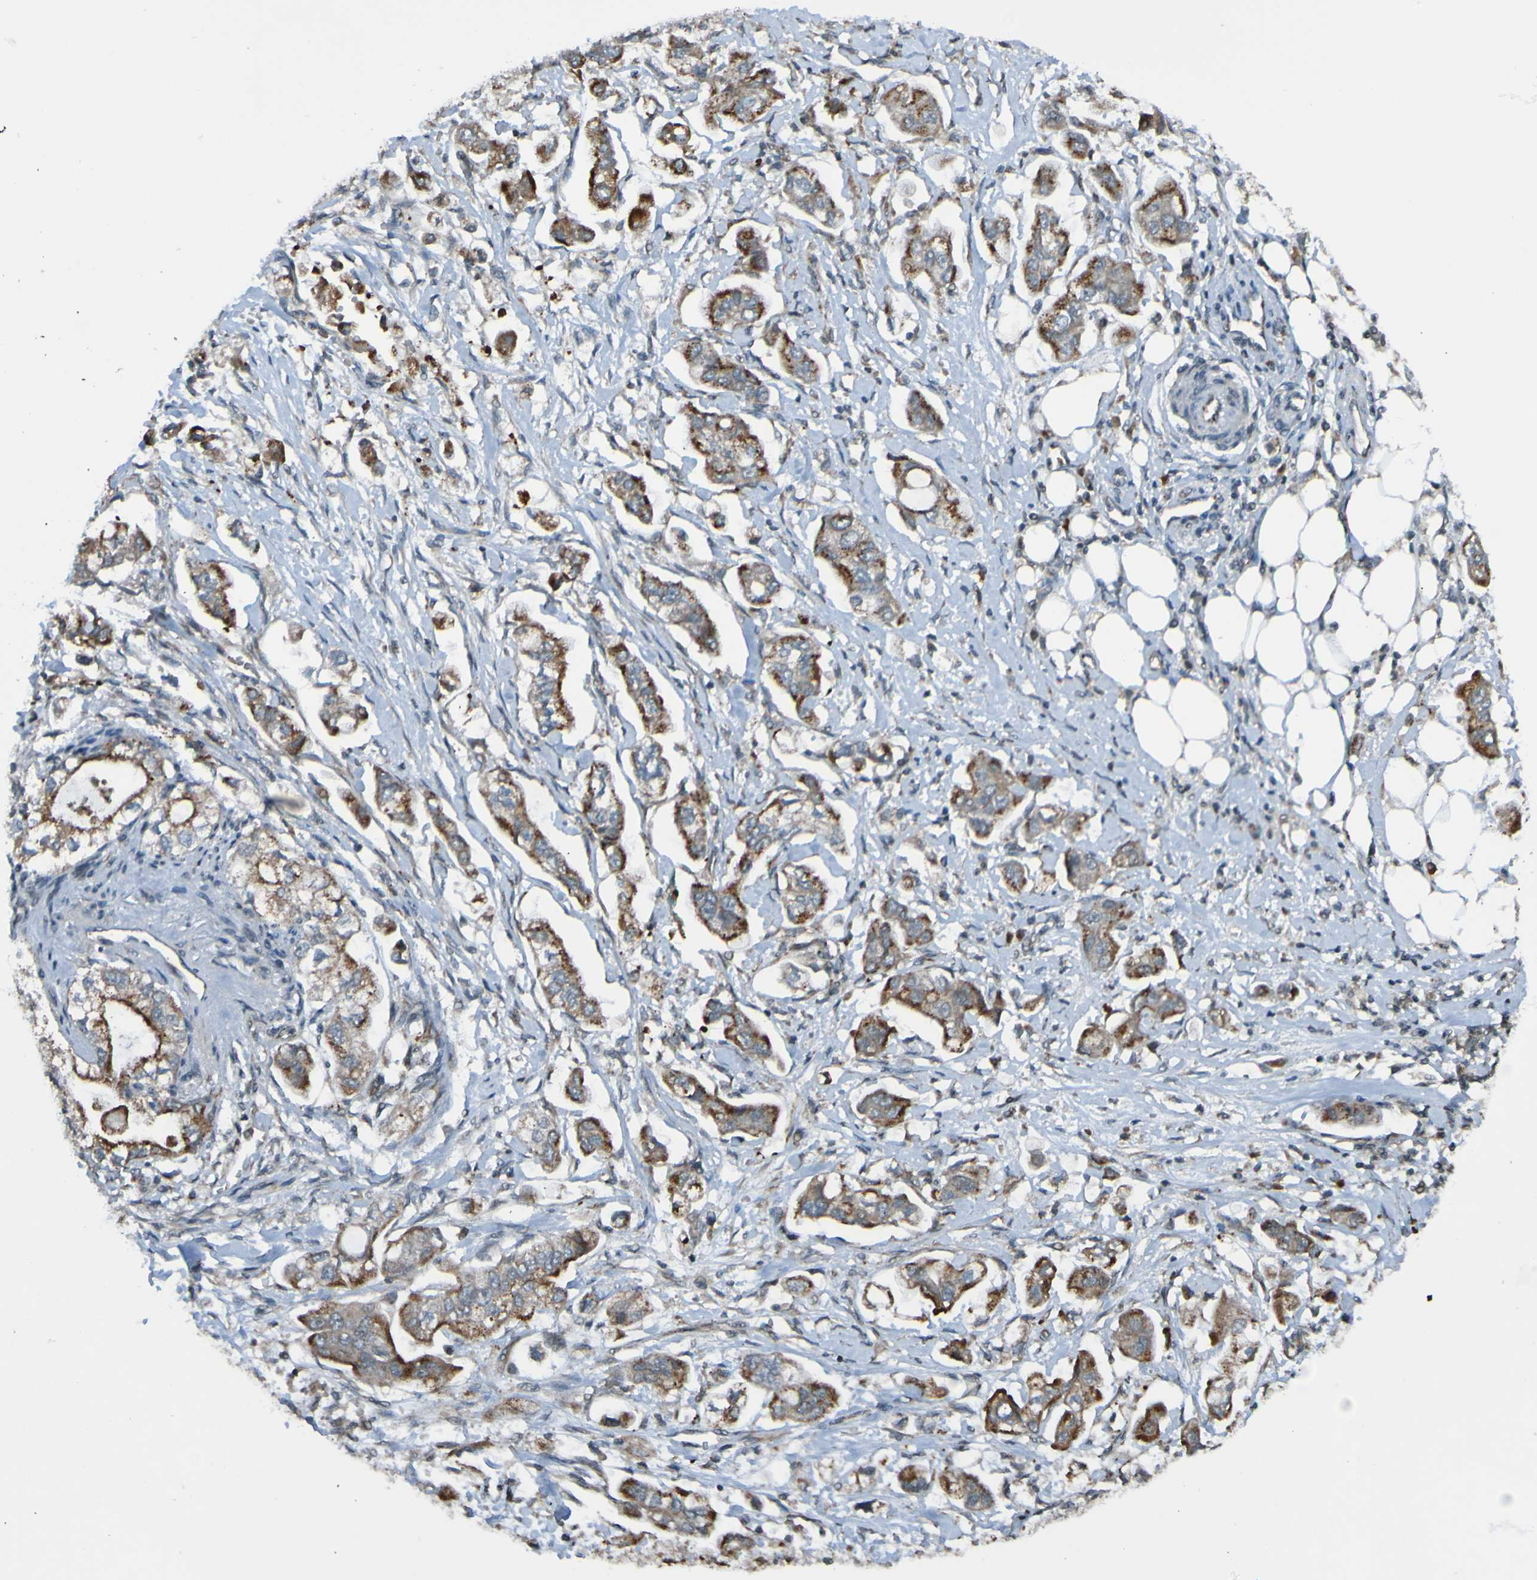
{"staining": {"intensity": "strong", "quantity": "25%-75%", "location": "cytoplasmic/membranous"}, "tissue": "stomach cancer", "cell_type": "Tumor cells", "image_type": "cancer", "snomed": [{"axis": "morphology", "description": "Adenocarcinoma, NOS"}, {"axis": "topography", "description": "Stomach"}], "caption": "Protein expression analysis of human stomach cancer reveals strong cytoplasmic/membranous expression in about 25%-75% of tumor cells.", "gene": "UNG", "patient": {"sex": "male", "age": 62}}